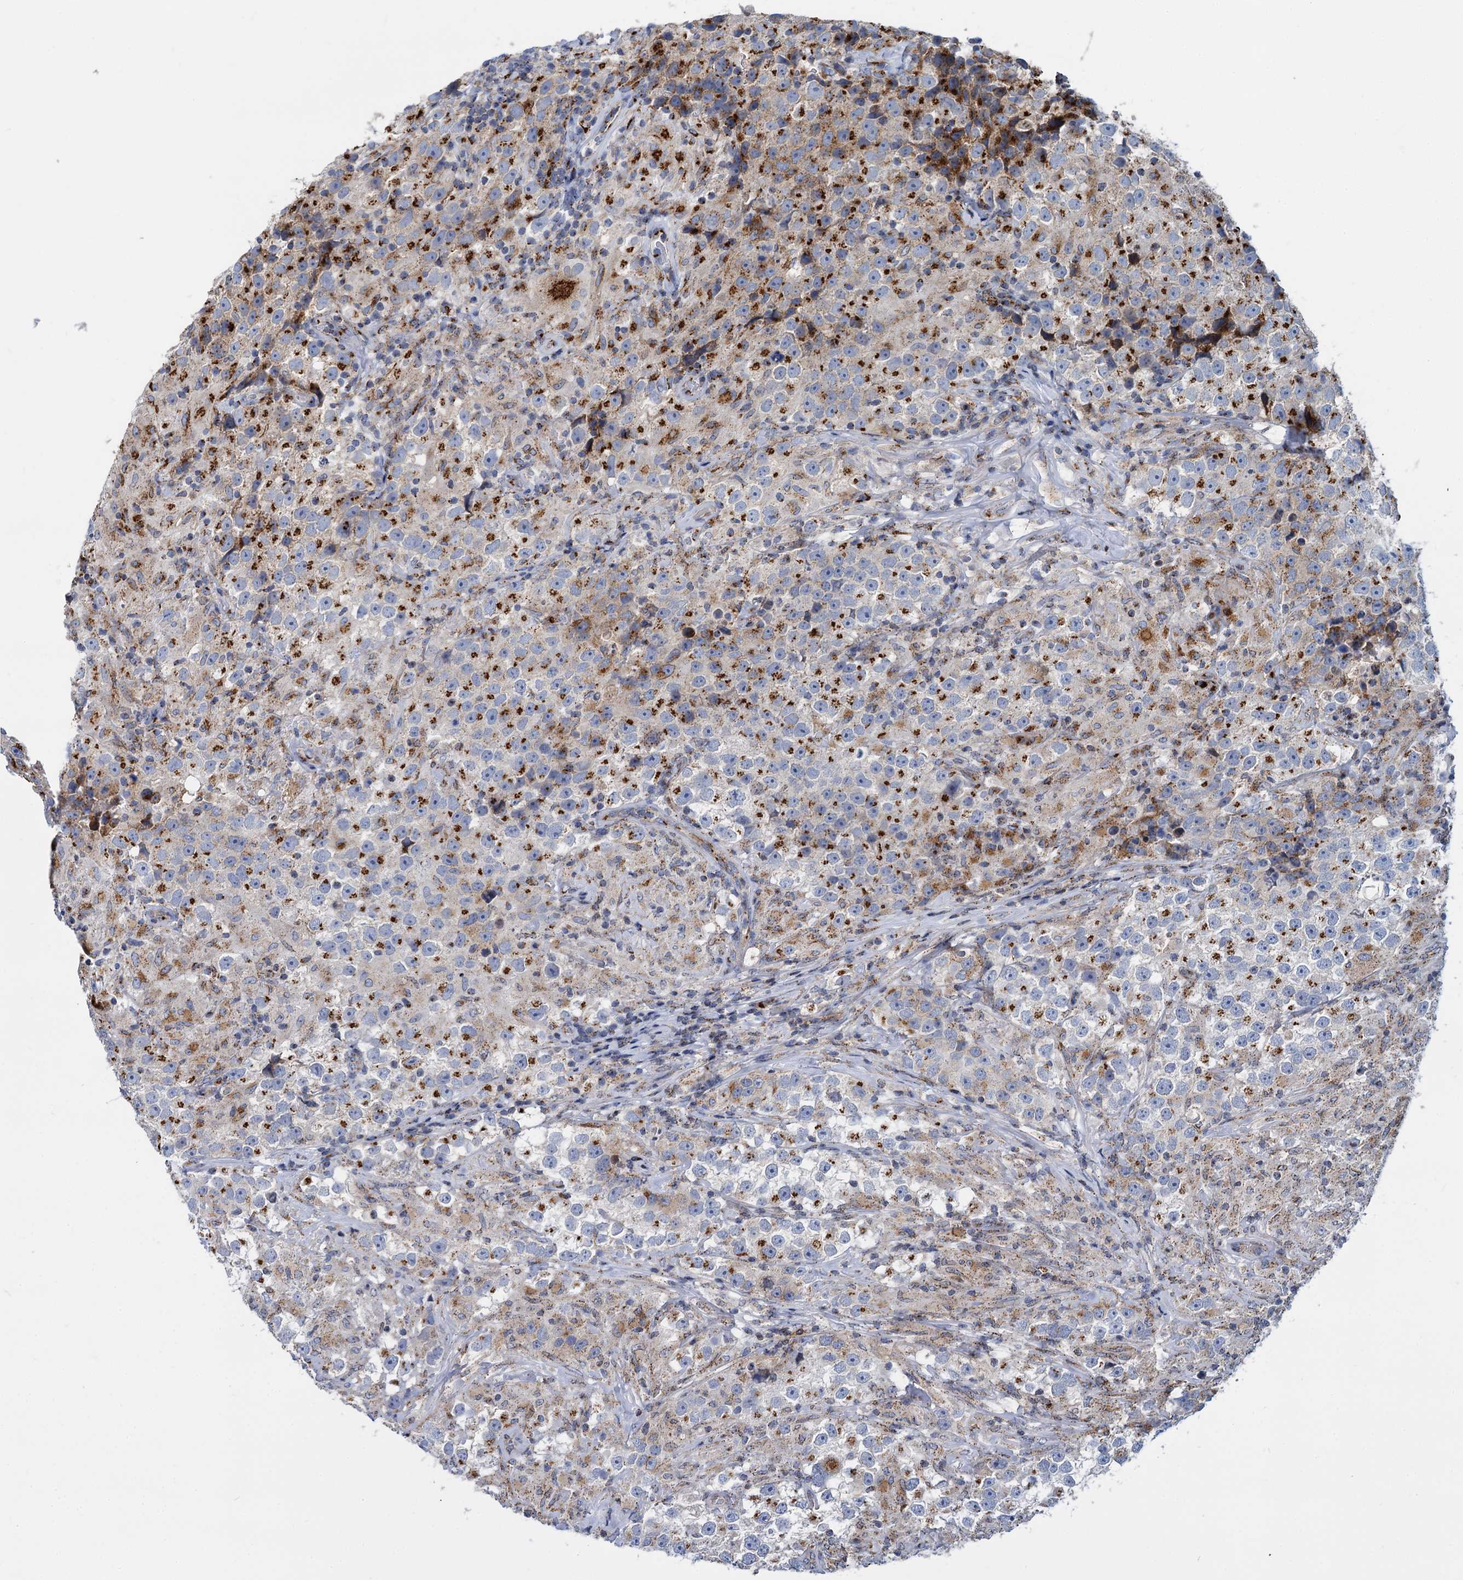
{"staining": {"intensity": "moderate", "quantity": "25%-75%", "location": "cytoplasmic/membranous"}, "tissue": "testis cancer", "cell_type": "Tumor cells", "image_type": "cancer", "snomed": [{"axis": "morphology", "description": "Seminoma, NOS"}, {"axis": "topography", "description": "Testis"}], "caption": "Testis seminoma stained for a protein exhibits moderate cytoplasmic/membranous positivity in tumor cells.", "gene": "SUPT20H", "patient": {"sex": "male", "age": 46}}